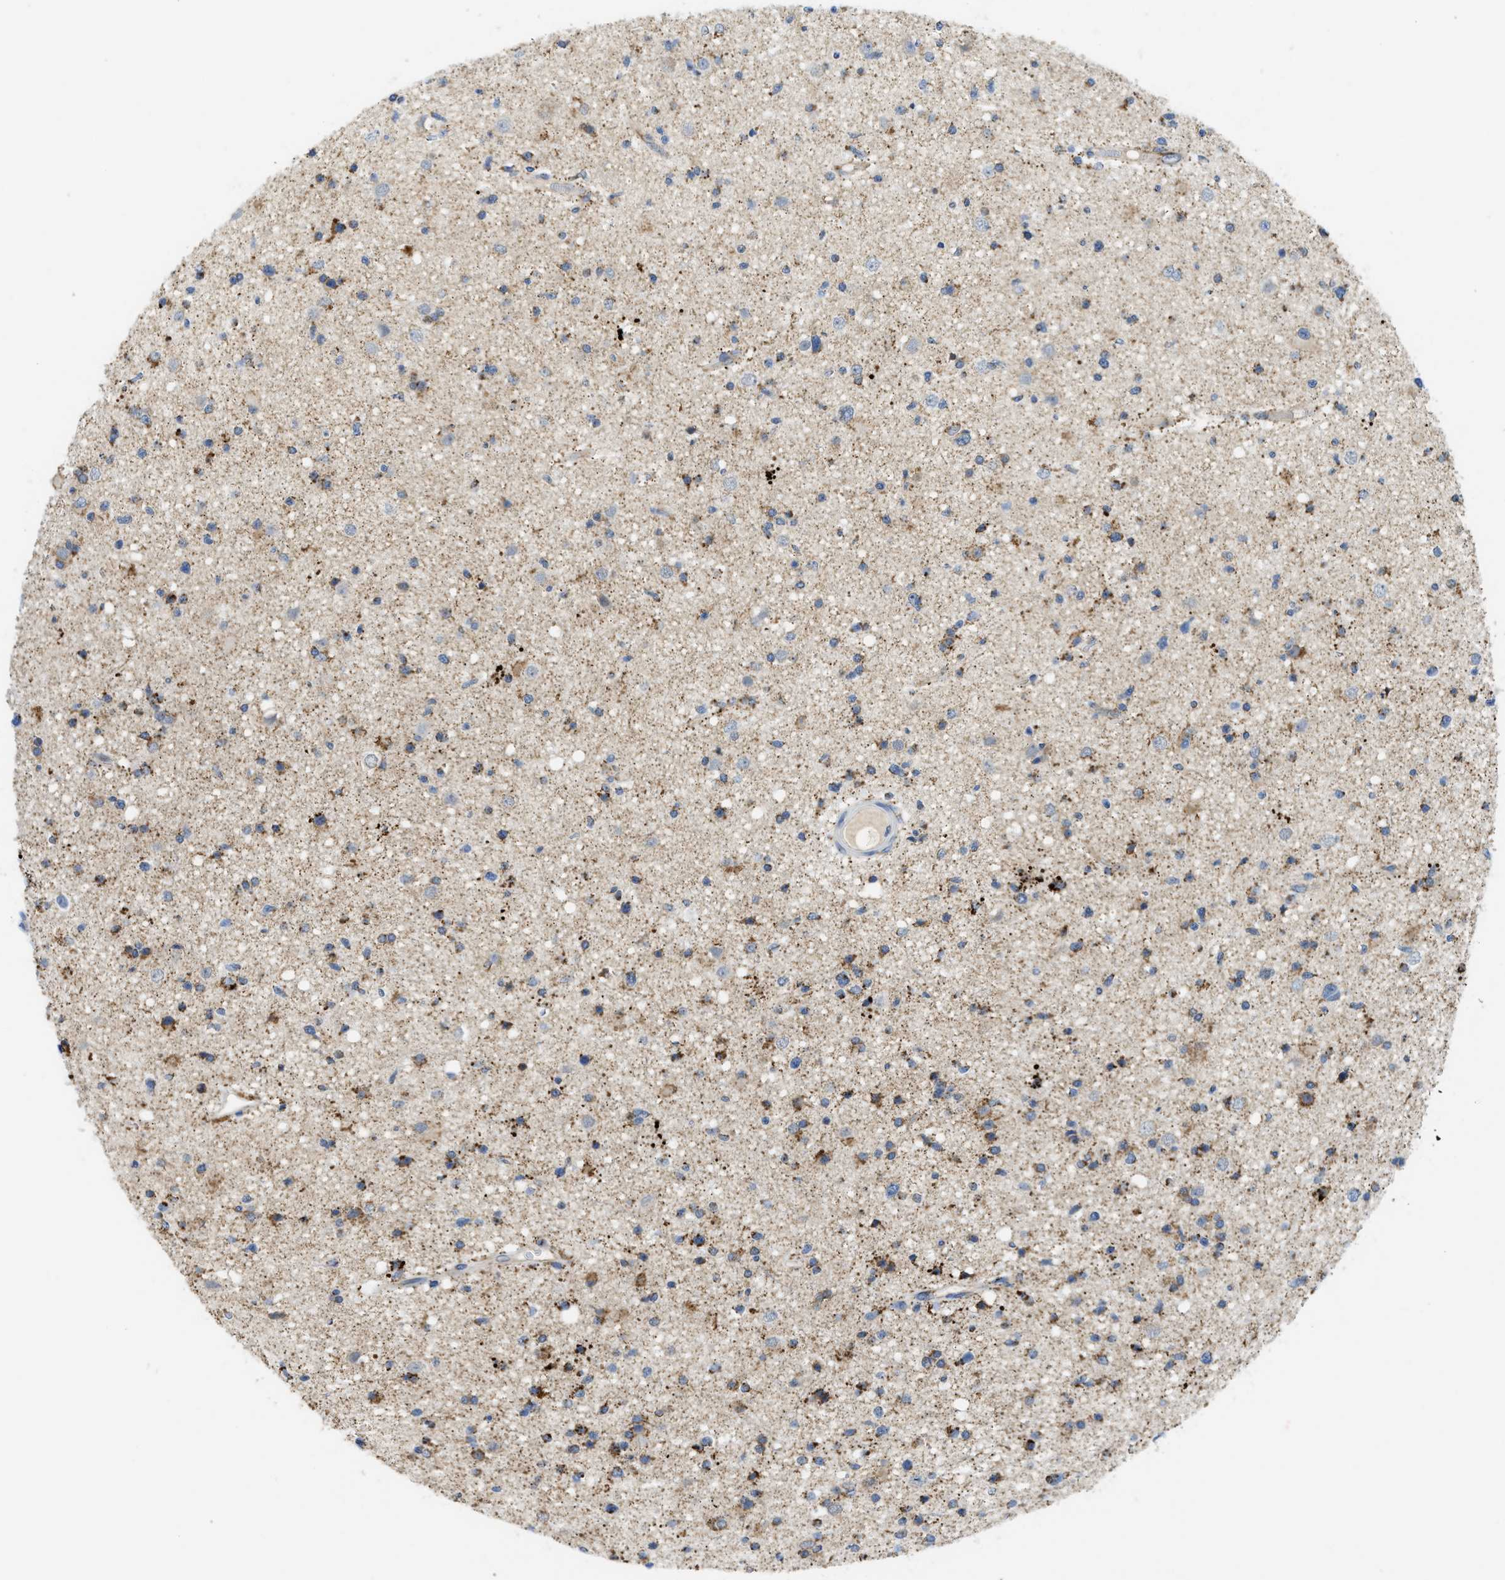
{"staining": {"intensity": "moderate", "quantity": "25%-75%", "location": "cytoplasmic/membranous"}, "tissue": "glioma", "cell_type": "Tumor cells", "image_type": "cancer", "snomed": [{"axis": "morphology", "description": "Glioma, malignant, High grade"}, {"axis": "topography", "description": "Brain"}], "caption": "Human malignant high-grade glioma stained with a brown dye displays moderate cytoplasmic/membranous positive positivity in about 25%-75% of tumor cells.", "gene": "GATD3", "patient": {"sex": "male", "age": 33}}